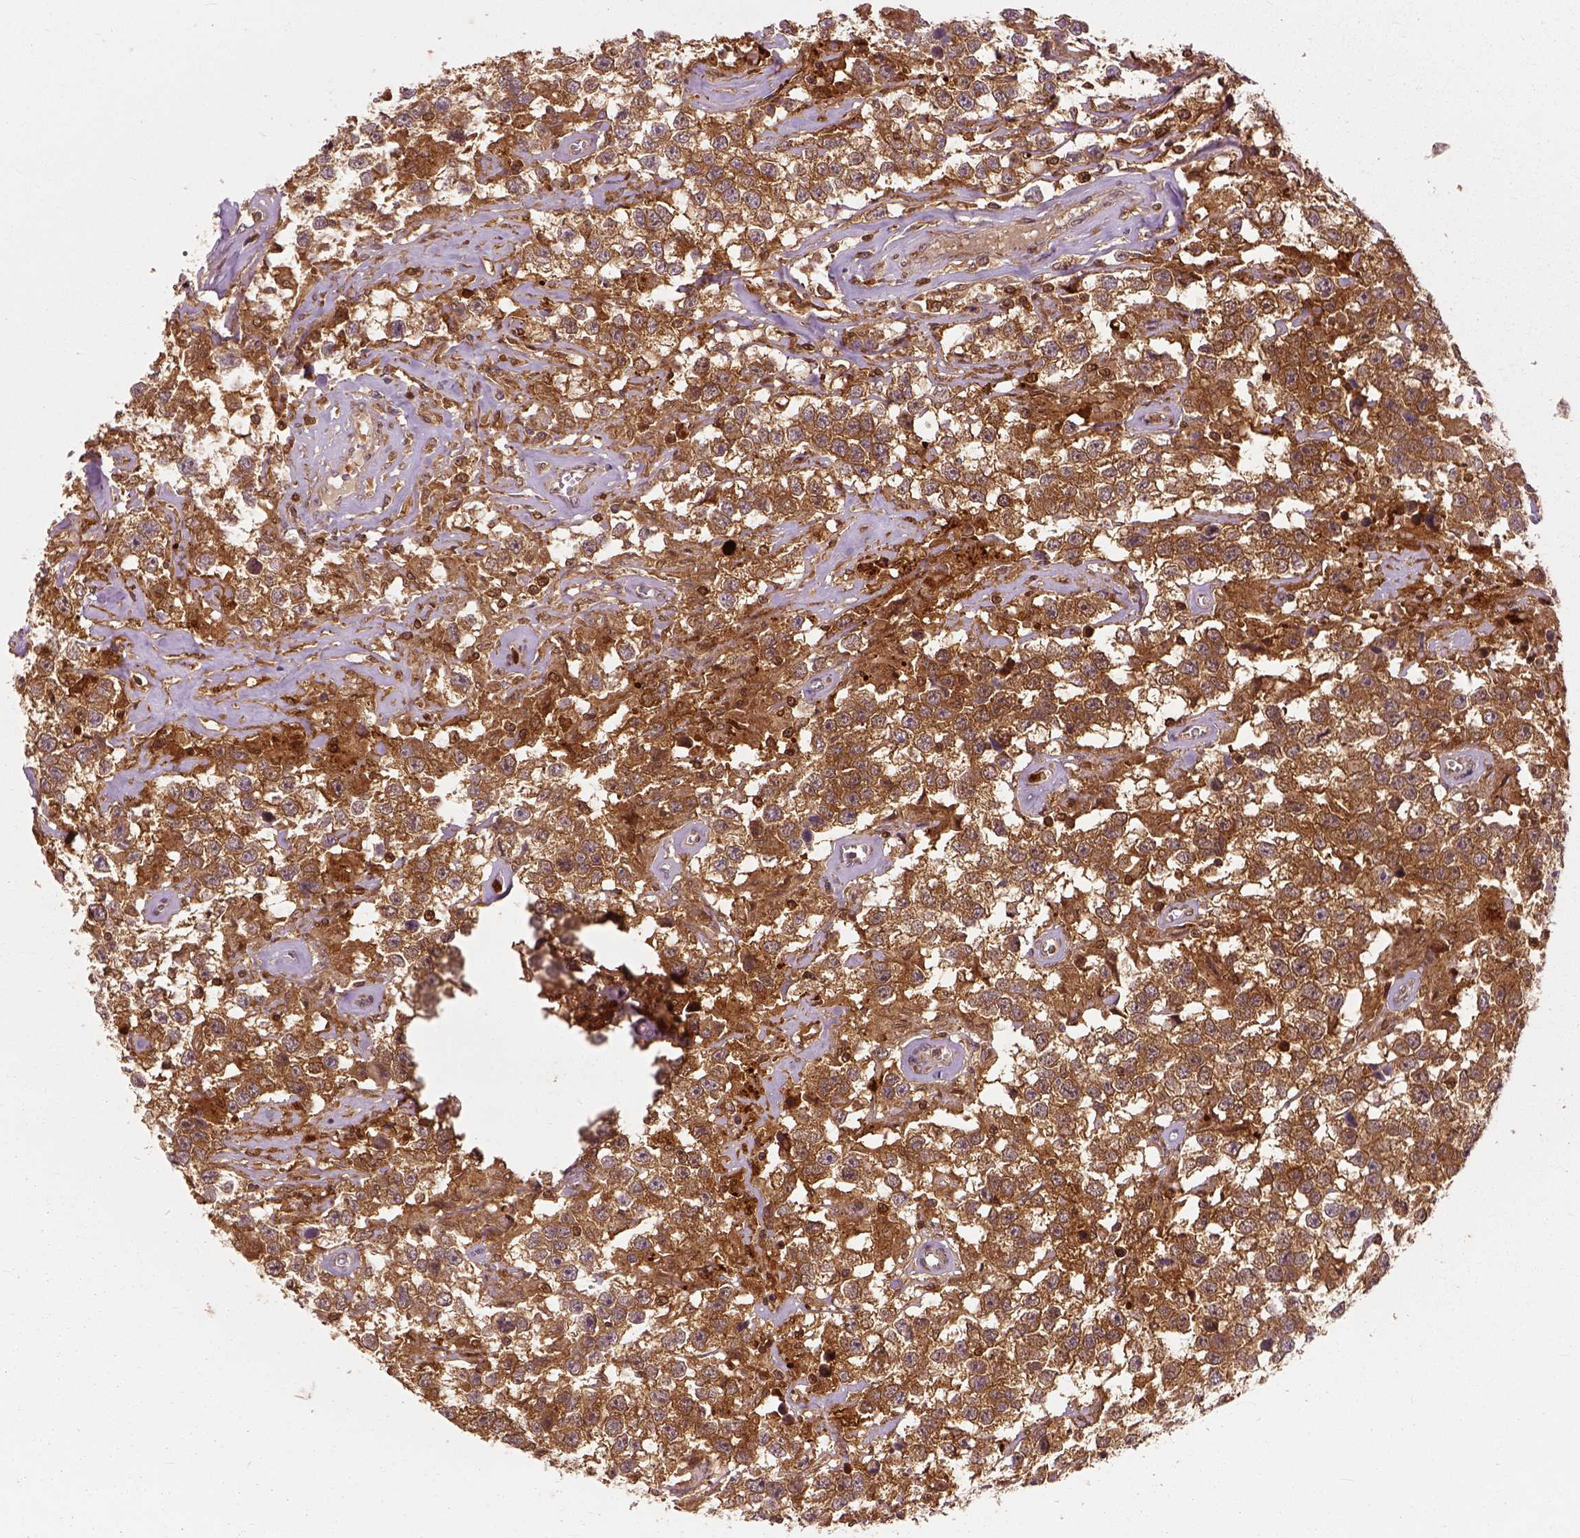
{"staining": {"intensity": "strong", "quantity": ">75%", "location": "cytoplasmic/membranous"}, "tissue": "testis cancer", "cell_type": "Tumor cells", "image_type": "cancer", "snomed": [{"axis": "morphology", "description": "Seminoma, NOS"}, {"axis": "topography", "description": "Testis"}], "caption": "Tumor cells display high levels of strong cytoplasmic/membranous staining in about >75% of cells in human testis cancer. Immunohistochemistry (ihc) stains the protein of interest in brown and the nuclei are stained blue.", "gene": "GPI", "patient": {"sex": "male", "age": 43}}